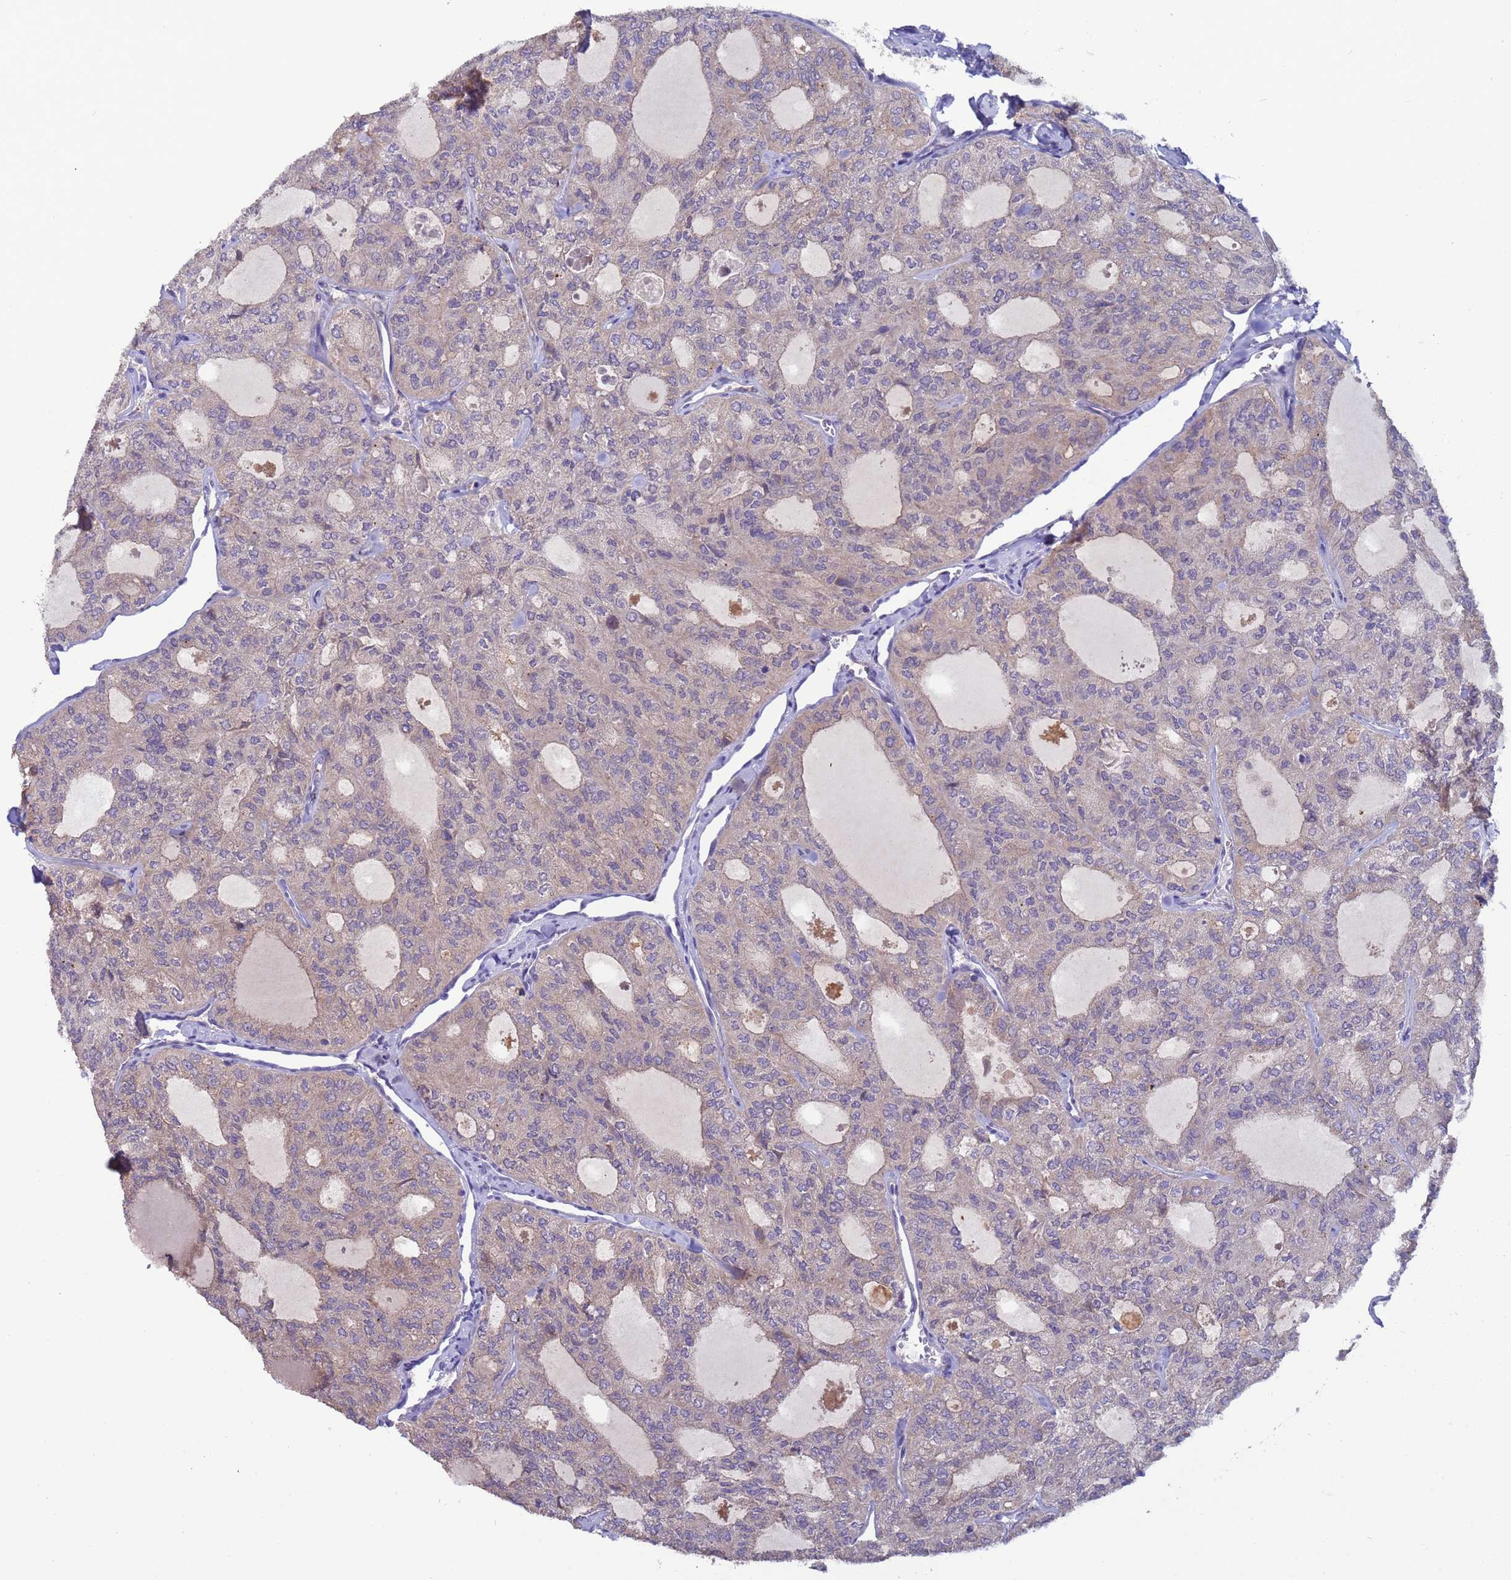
{"staining": {"intensity": "weak", "quantity": "25%-75%", "location": "cytoplasmic/membranous"}, "tissue": "thyroid cancer", "cell_type": "Tumor cells", "image_type": "cancer", "snomed": [{"axis": "morphology", "description": "Follicular adenoma carcinoma, NOS"}, {"axis": "topography", "description": "Thyroid gland"}], "caption": "Tumor cells display weak cytoplasmic/membranous expression in about 25%-75% of cells in thyroid follicular adenoma carcinoma.", "gene": "ZNF248", "patient": {"sex": "male", "age": 75}}